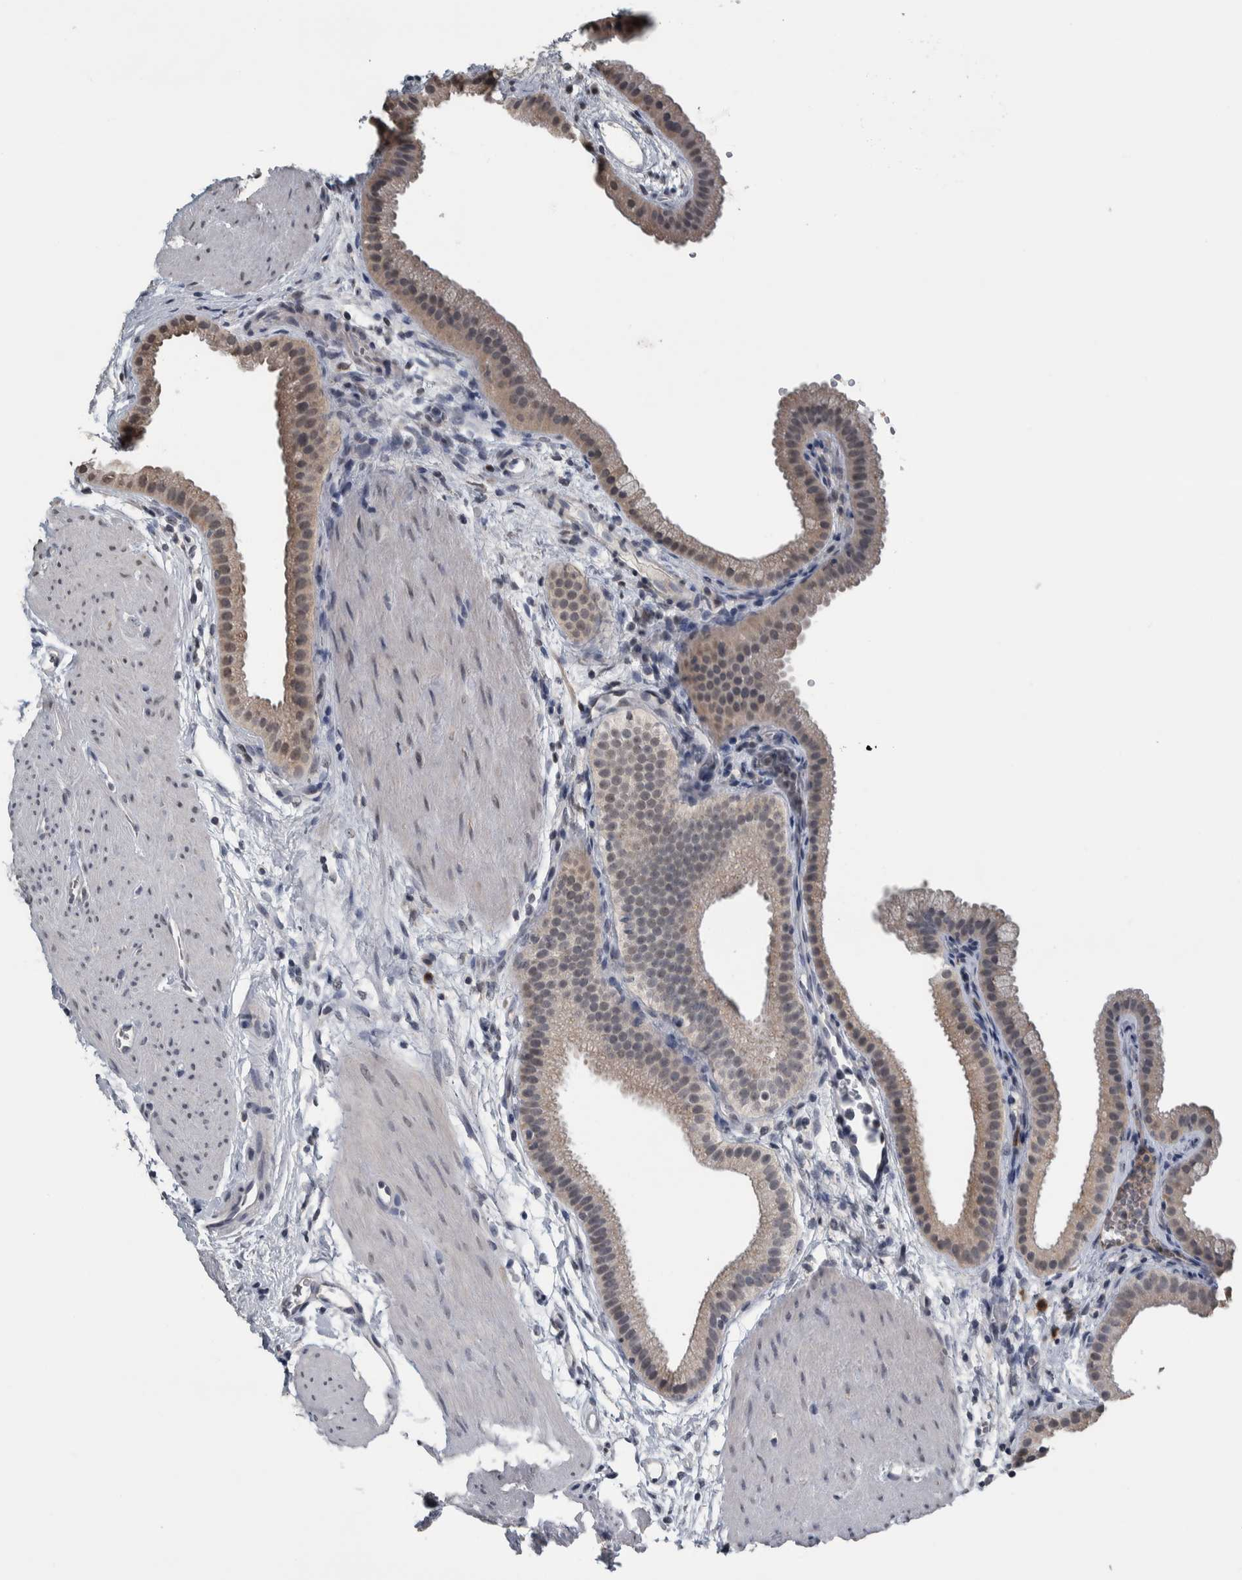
{"staining": {"intensity": "weak", "quantity": "<25%", "location": "nuclear"}, "tissue": "gallbladder", "cell_type": "Glandular cells", "image_type": "normal", "snomed": [{"axis": "morphology", "description": "Normal tissue, NOS"}, {"axis": "topography", "description": "Gallbladder"}], "caption": "IHC of unremarkable human gallbladder exhibits no staining in glandular cells.", "gene": "CAVIN4", "patient": {"sex": "female", "age": 64}}